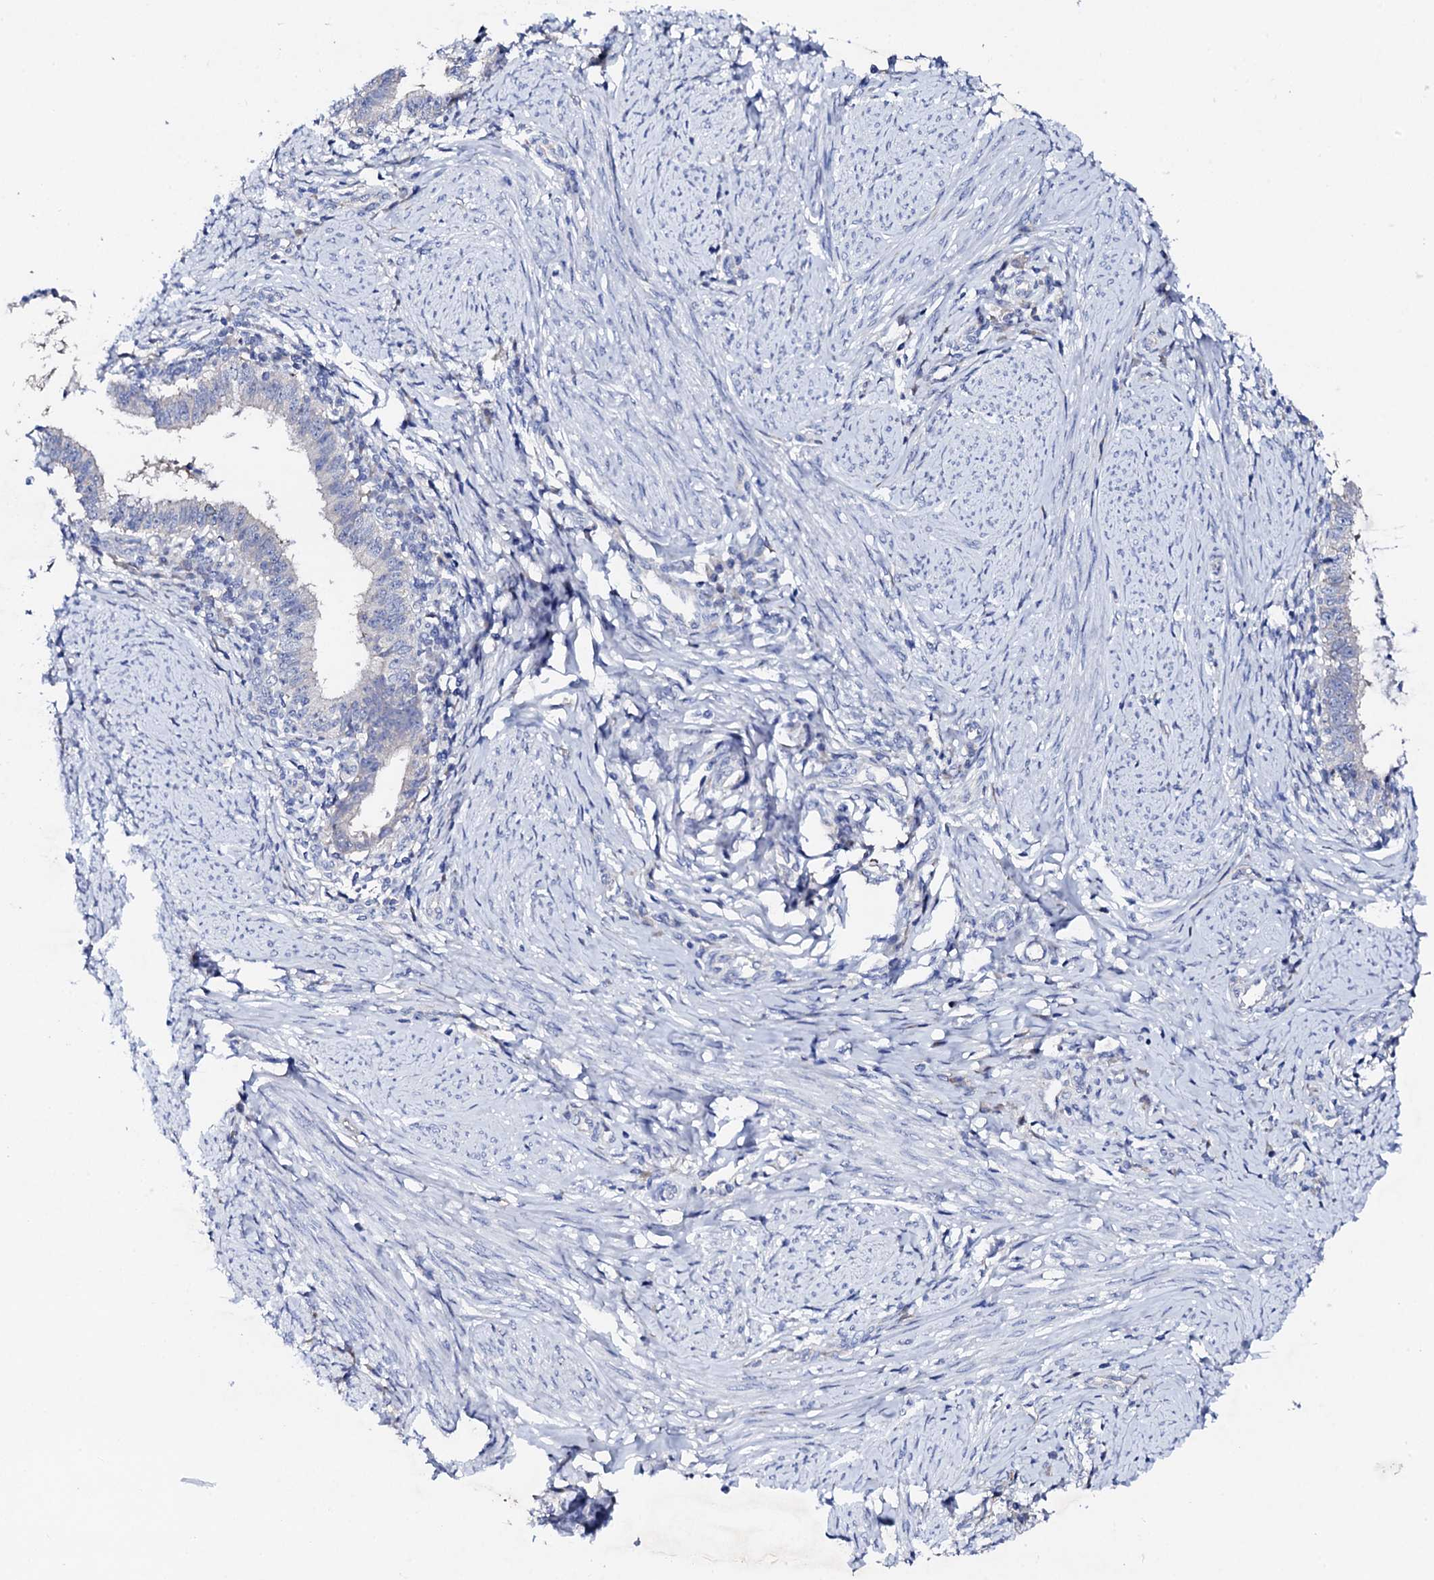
{"staining": {"intensity": "negative", "quantity": "none", "location": "none"}, "tissue": "cervical cancer", "cell_type": "Tumor cells", "image_type": "cancer", "snomed": [{"axis": "morphology", "description": "Adenocarcinoma, NOS"}, {"axis": "topography", "description": "Cervix"}], "caption": "High power microscopy histopathology image of an IHC photomicrograph of cervical cancer (adenocarcinoma), revealing no significant positivity in tumor cells.", "gene": "TRDN", "patient": {"sex": "female", "age": 36}}